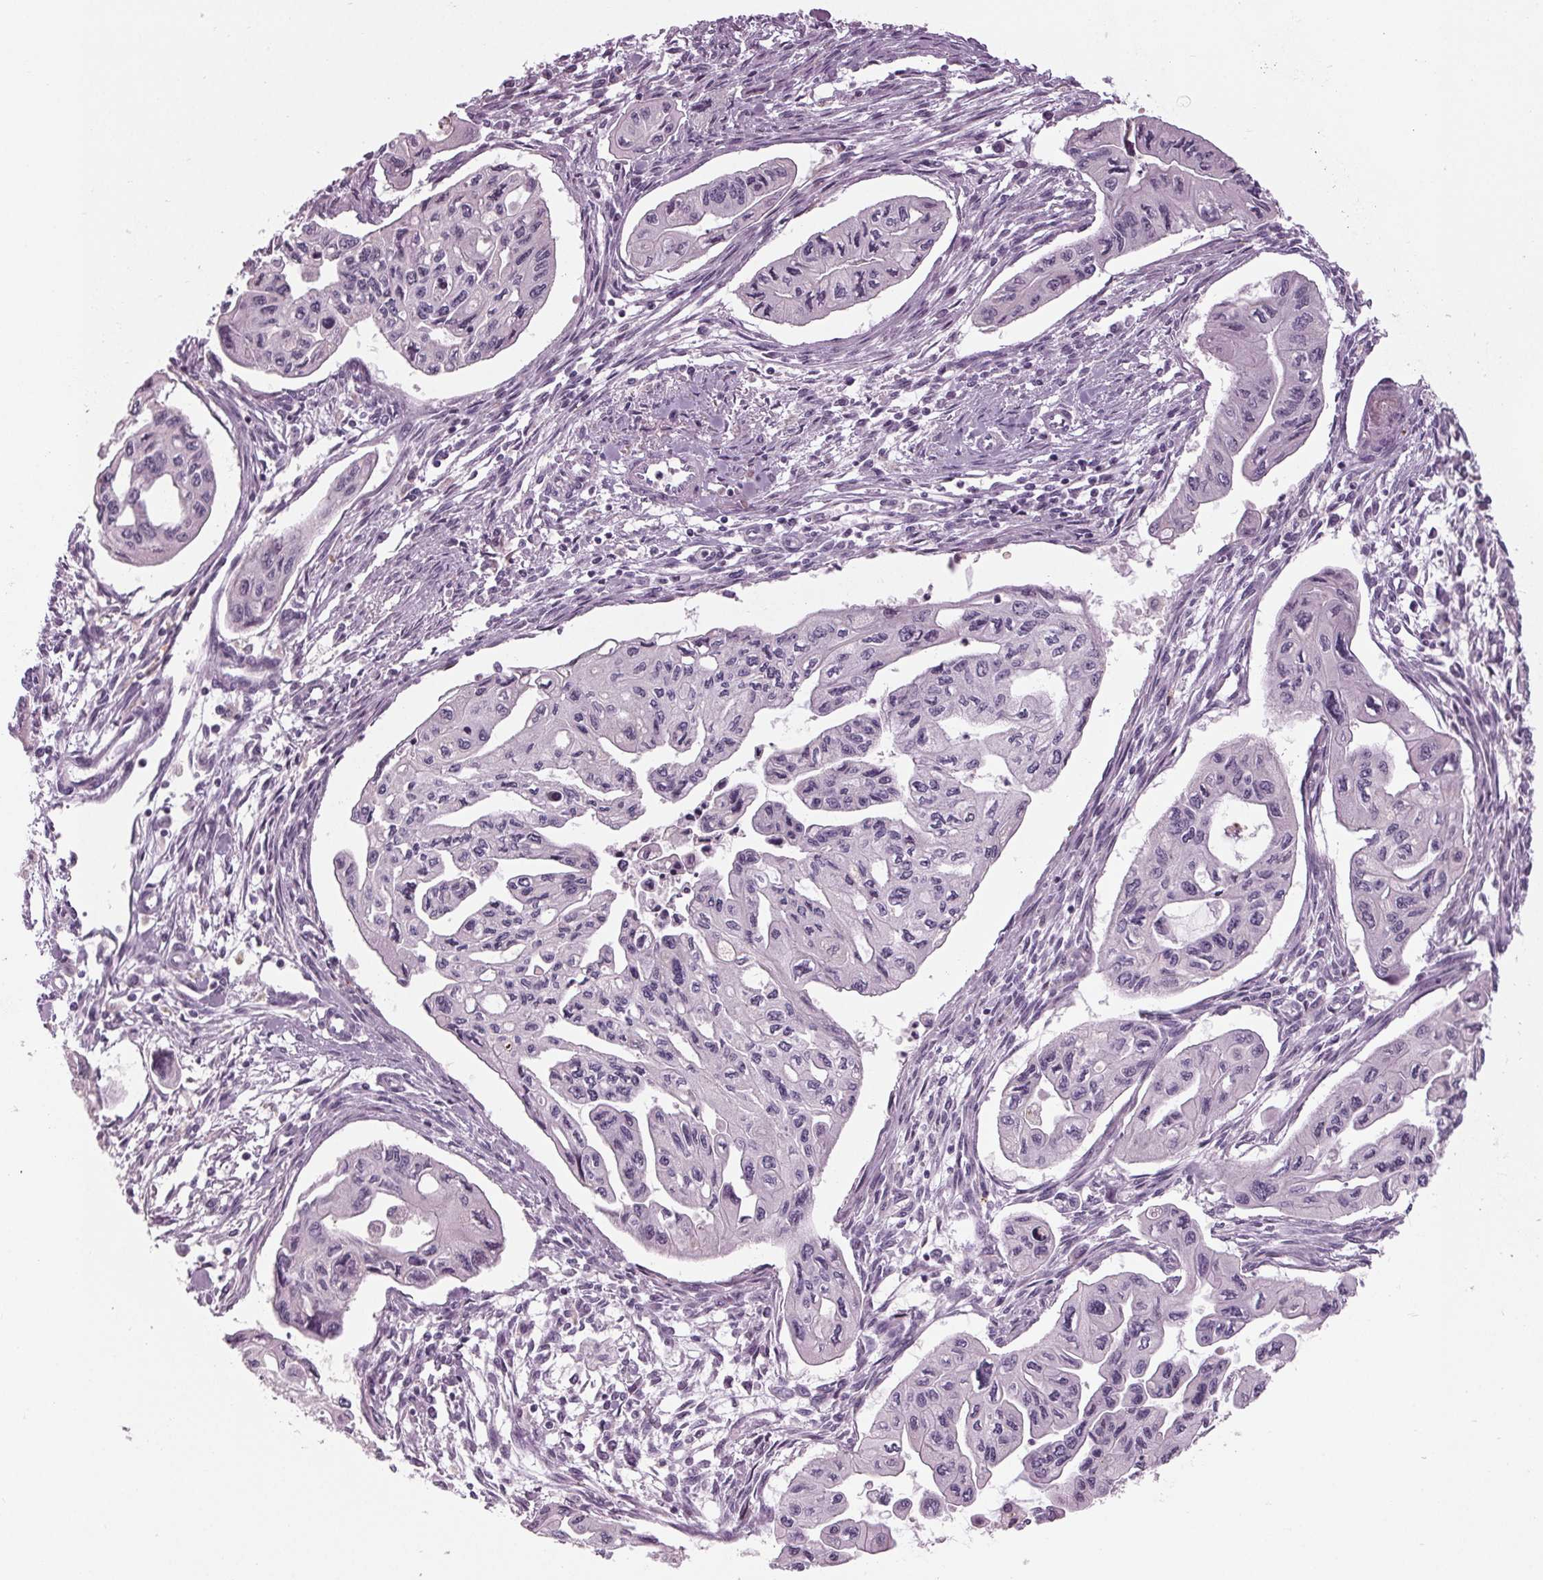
{"staining": {"intensity": "negative", "quantity": "none", "location": "none"}, "tissue": "pancreatic cancer", "cell_type": "Tumor cells", "image_type": "cancer", "snomed": [{"axis": "morphology", "description": "Adenocarcinoma, NOS"}, {"axis": "topography", "description": "Pancreas"}], "caption": "Image shows no significant protein expression in tumor cells of adenocarcinoma (pancreatic).", "gene": "CYP3A43", "patient": {"sex": "female", "age": 76}}